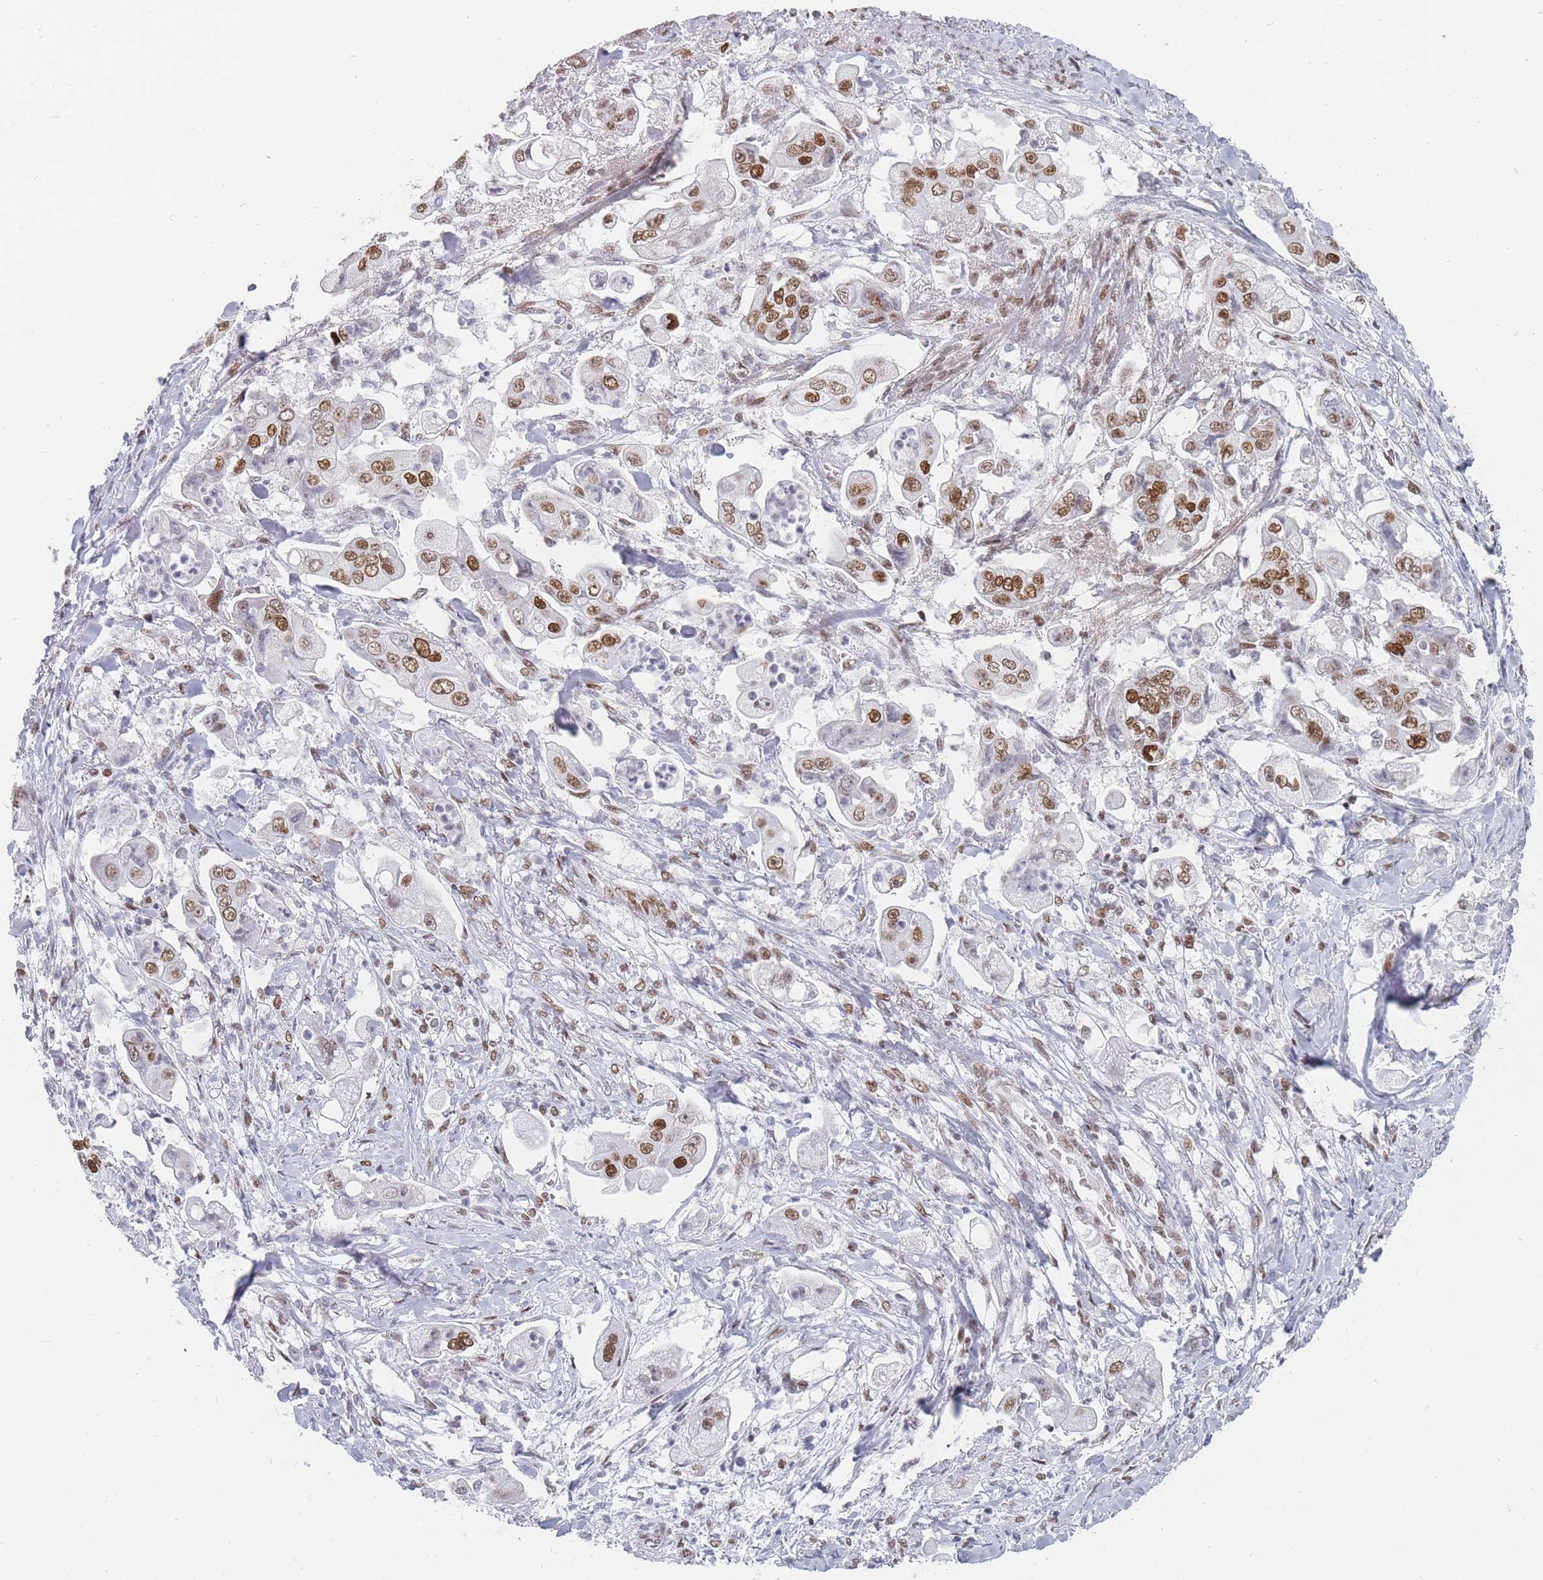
{"staining": {"intensity": "strong", "quantity": "25%-75%", "location": "nuclear"}, "tissue": "stomach cancer", "cell_type": "Tumor cells", "image_type": "cancer", "snomed": [{"axis": "morphology", "description": "Adenocarcinoma, NOS"}, {"axis": "topography", "description": "Stomach"}], "caption": "IHC (DAB) staining of stomach cancer exhibits strong nuclear protein expression in approximately 25%-75% of tumor cells.", "gene": "SAFB2", "patient": {"sex": "male", "age": 62}}